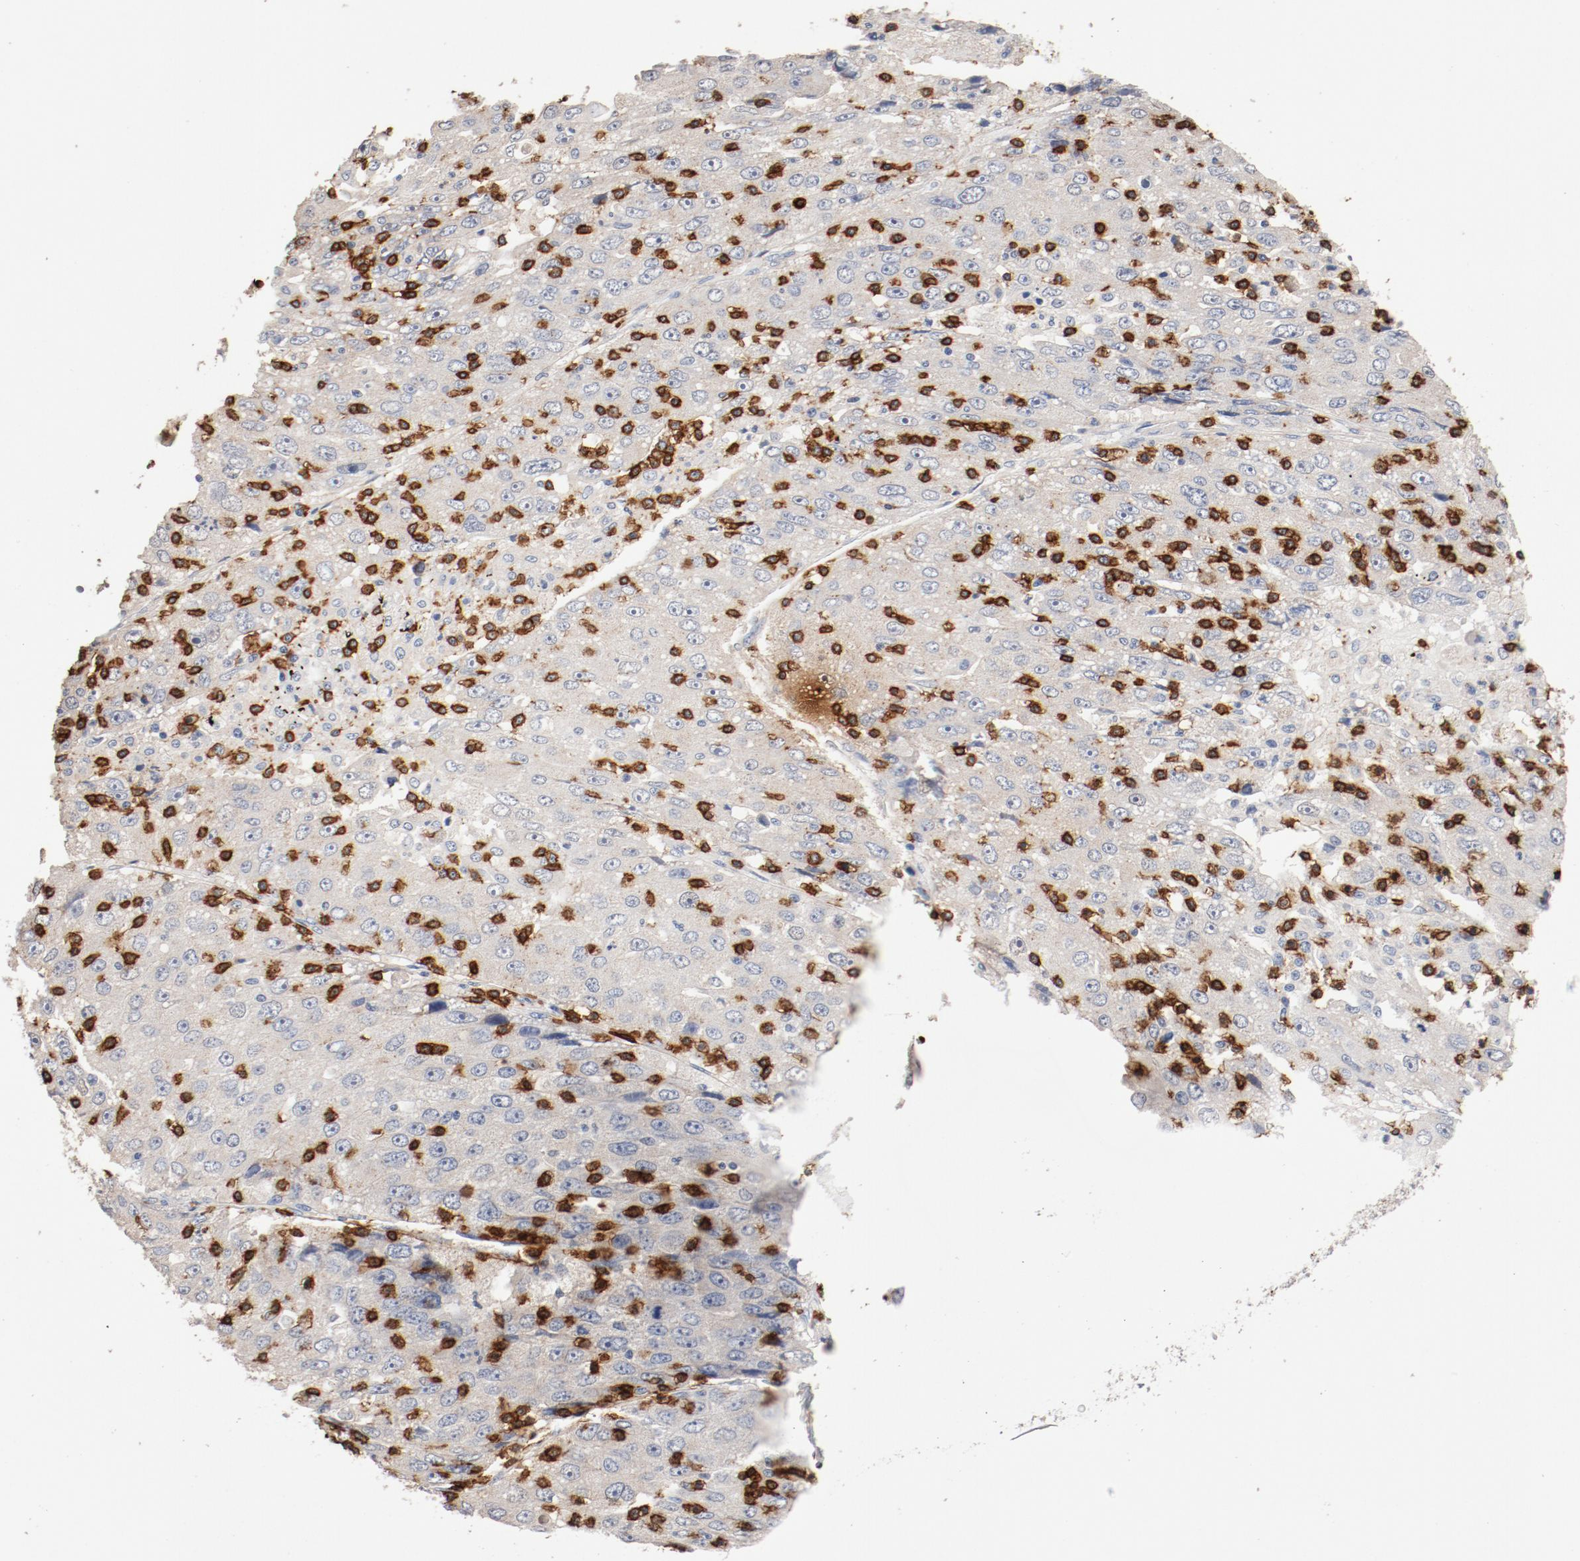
{"staining": {"intensity": "negative", "quantity": "none", "location": "none"}, "tissue": "liver cancer", "cell_type": "Tumor cells", "image_type": "cancer", "snomed": [{"axis": "morphology", "description": "Carcinoma, Hepatocellular, NOS"}, {"axis": "topography", "description": "Liver"}], "caption": "Immunohistochemical staining of human liver hepatocellular carcinoma exhibits no significant positivity in tumor cells.", "gene": "CD247", "patient": {"sex": "male", "age": 49}}